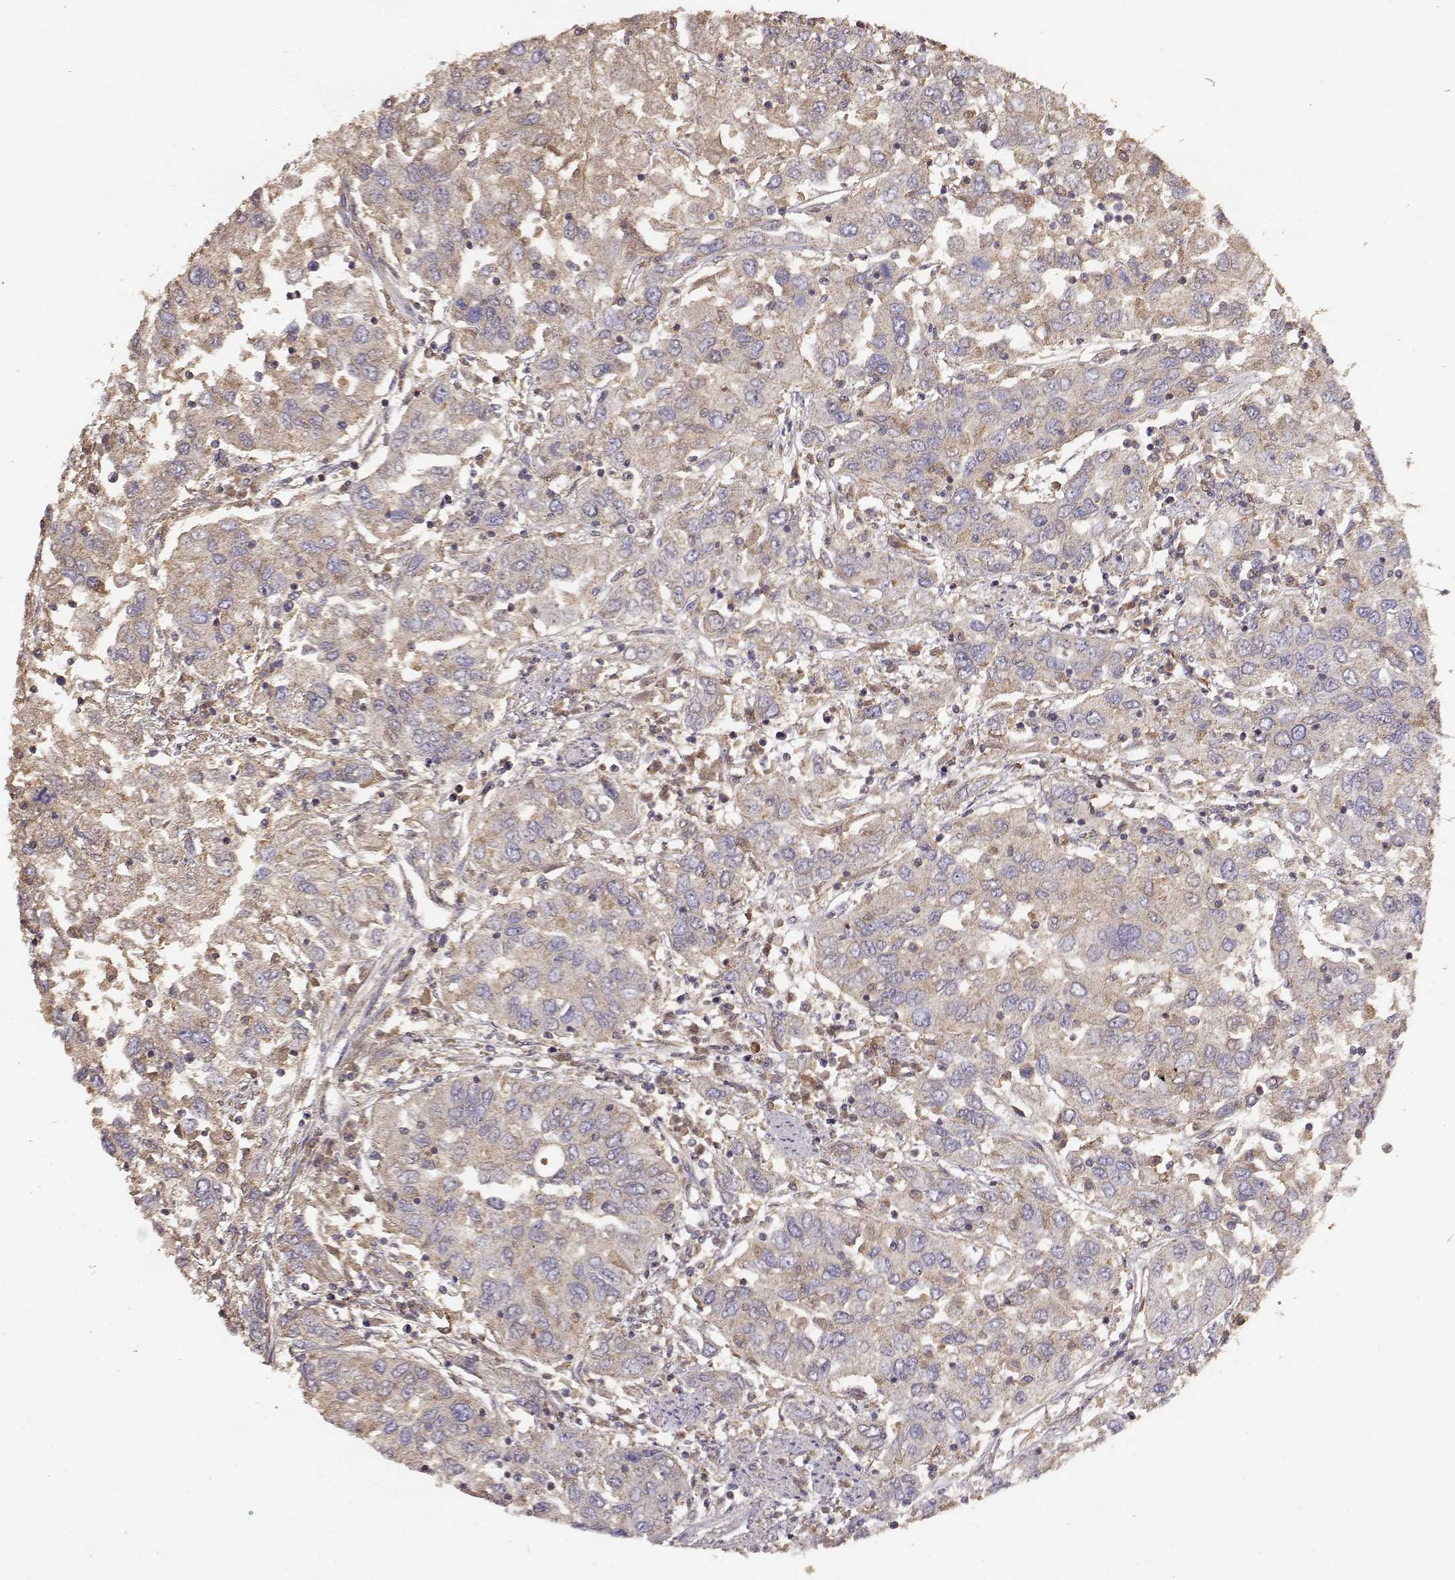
{"staining": {"intensity": "weak", "quantity": ">75%", "location": "cytoplasmic/membranous"}, "tissue": "urothelial cancer", "cell_type": "Tumor cells", "image_type": "cancer", "snomed": [{"axis": "morphology", "description": "Urothelial carcinoma, High grade"}, {"axis": "topography", "description": "Urinary bladder"}], "caption": "Immunohistochemical staining of urothelial cancer demonstrates weak cytoplasmic/membranous protein staining in about >75% of tumor cells.", "gene": "TARS3", "patient": {"sex": "male", "age": 76}}